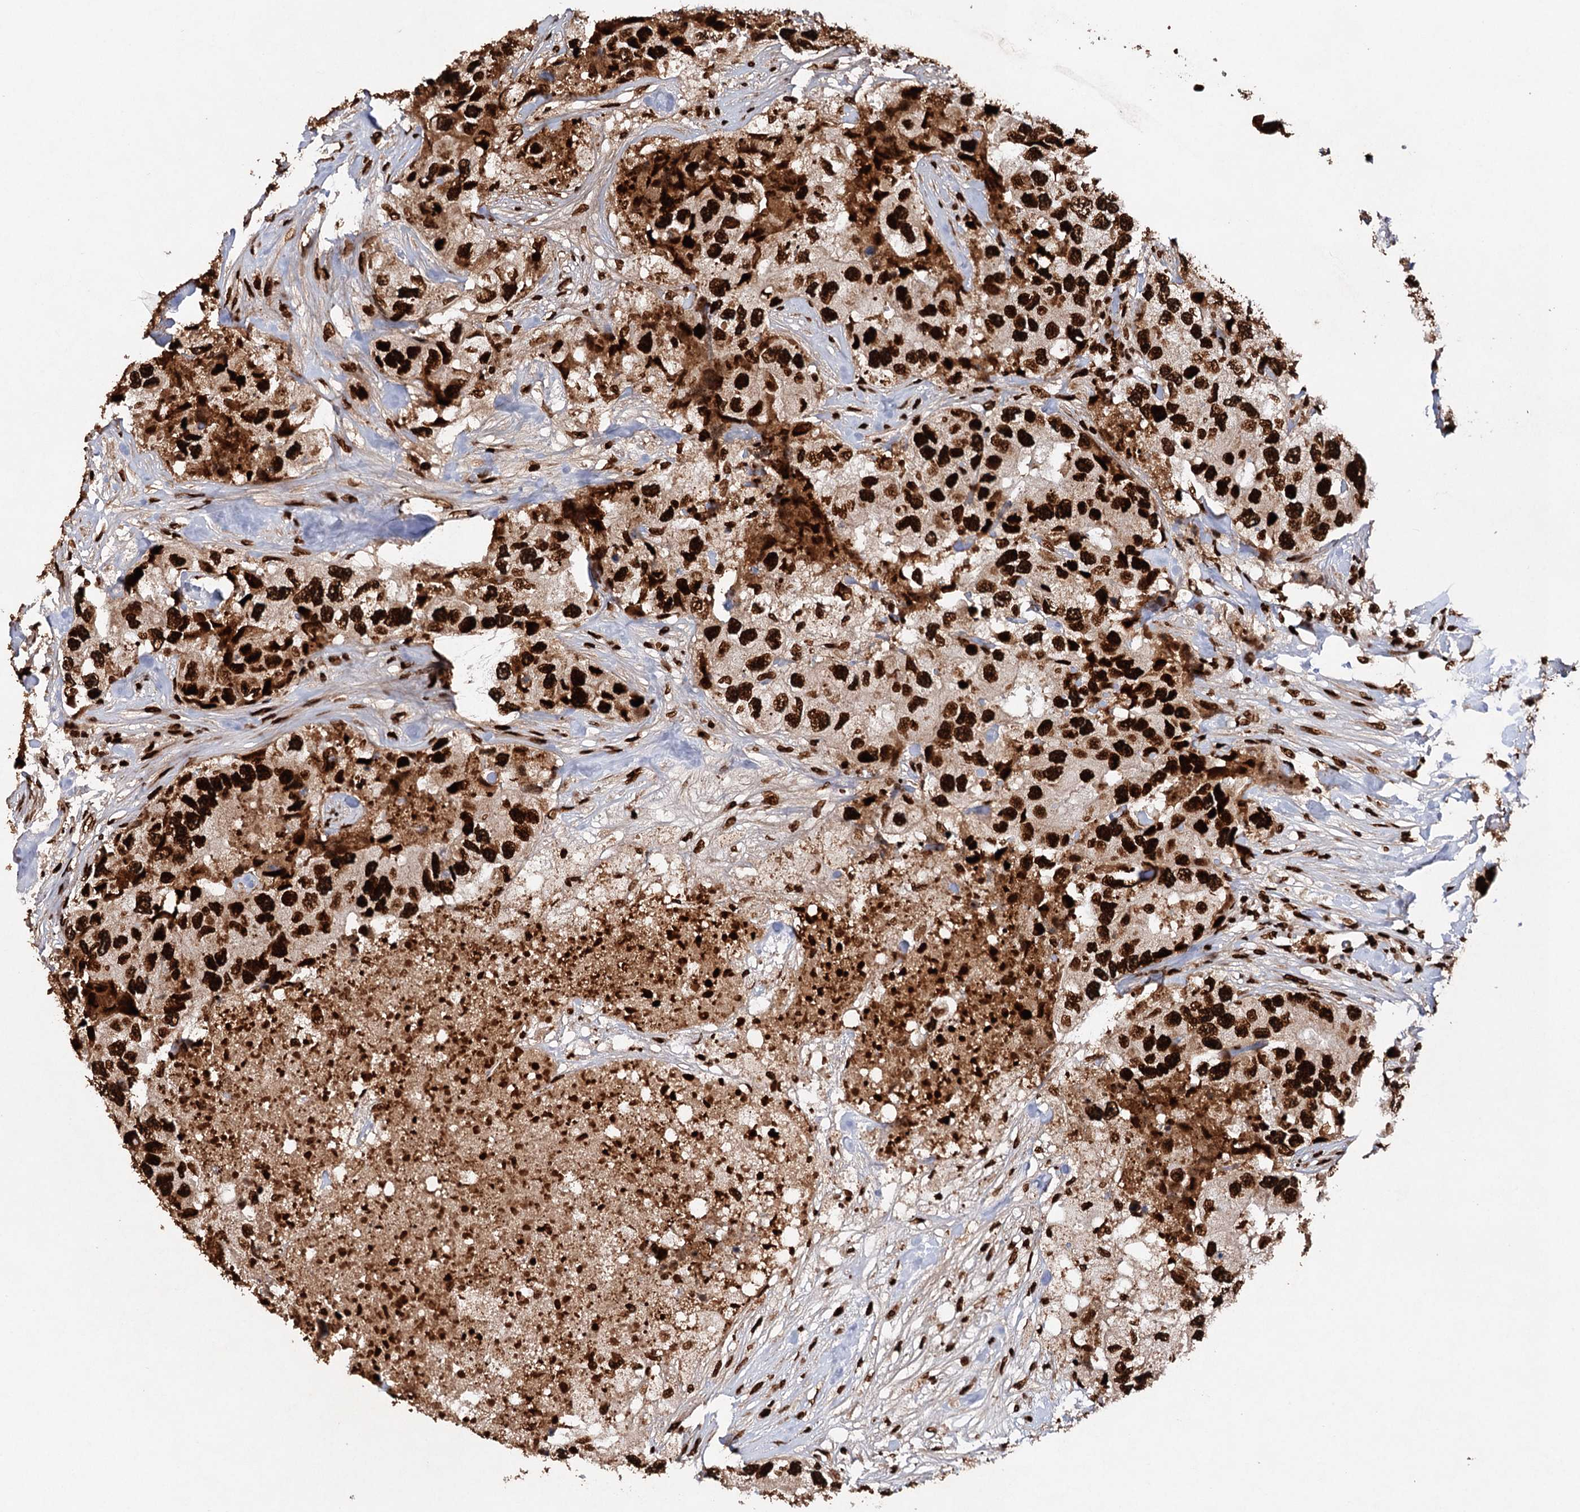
{"staining": {"intensity": "strong", "quantity": ">75%", "location": "nuclear"}, "tissue": "breast cancer", "cell_type": "Tumor cells", "image_type": "cancer", "snomed": [{"axis": "morphology", "description": "Duct carcinoma"}, {"axis": "topography", "description": "Breast"}], "caption": "Protein expression analysis of human invasive ductal carcinoma (breast) reveals strong nuclear expression in approximately >75% of tumor cells. Immunohistochemistry (ihc) stains the protein in brown and the nuclei are stained blue.", "gene": "MATR3", "patient": {"sex": "female", "age": 62}}